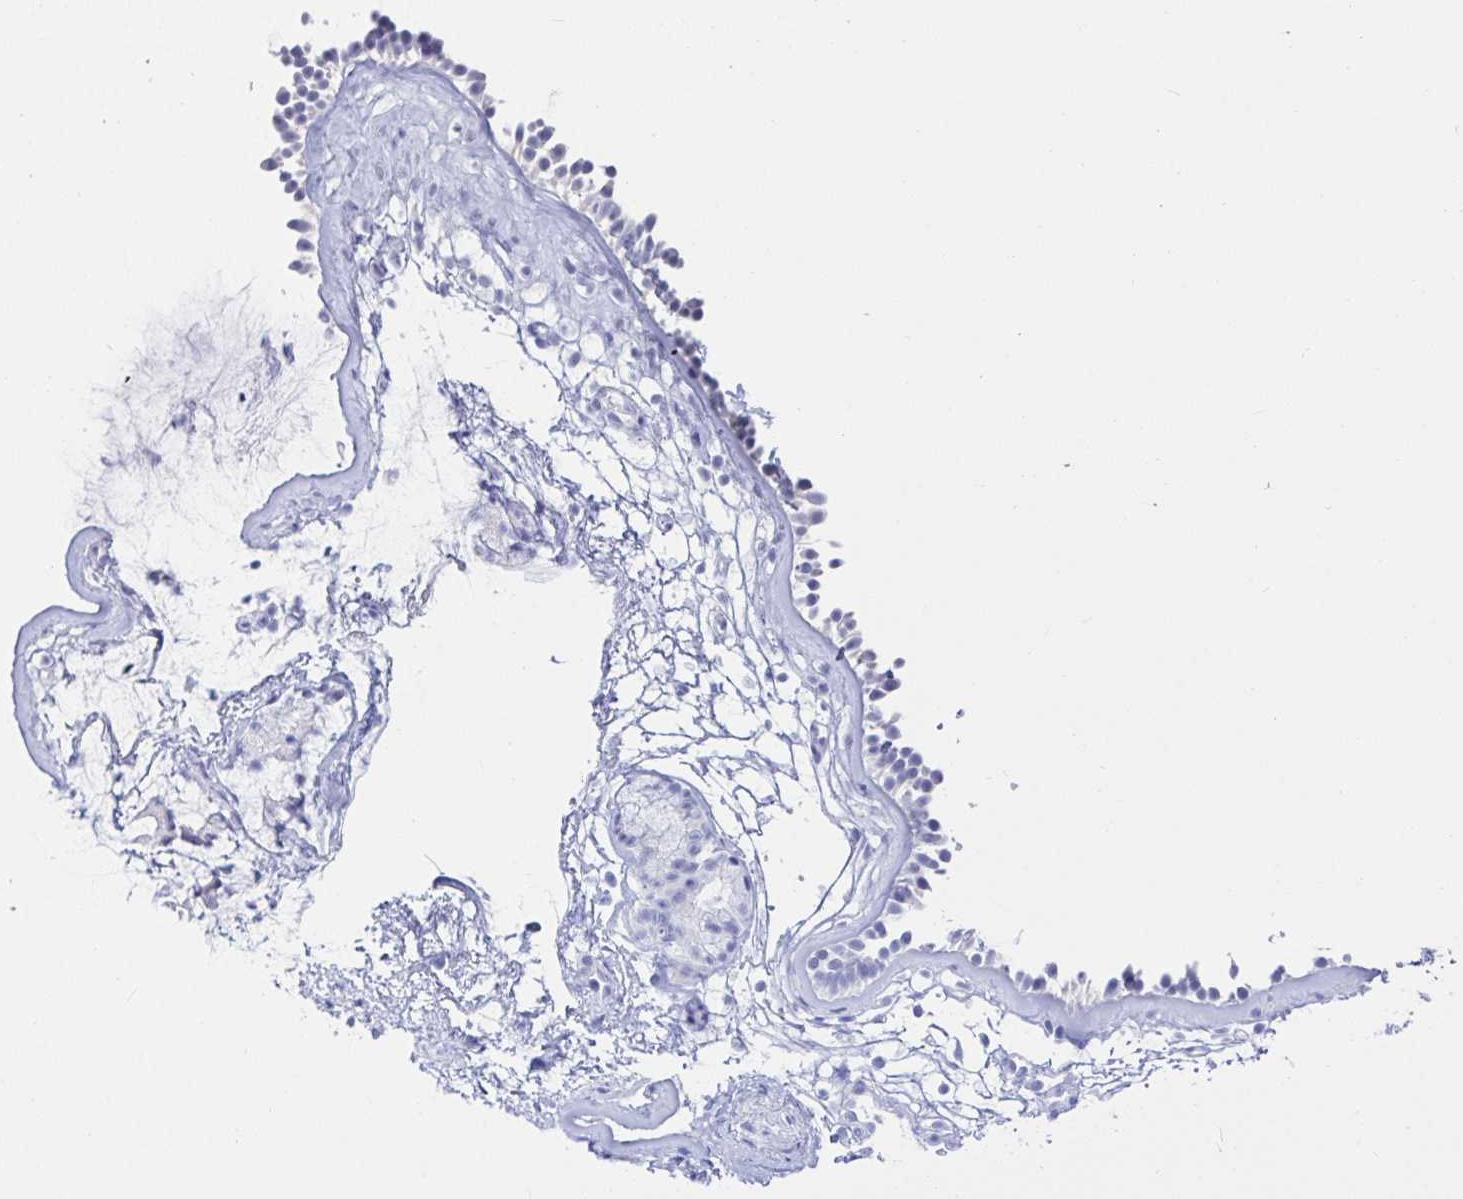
{"staining": {"intensity": "negative", "quantity": "none", "location": "none"}, "tissue": "nasopharynx", "cell_type": "Respiratory epithelial cells", "image_type": "normal", "snomed": [{"axis": "morphology", "description": "Normal tissue, NOS"}, {"axis": "topography", "description": "Nasopharynx"}], "caption": "Nasopharynx was stained to show a protein in brown. There is no significant expression in respiratory epithelial cells. Brightfield microscopy of immunohistochemistry (IHC) stained with DAB (brown) and hematoxylin (blue), captured at high magnification.", "gene": "OR10K1", "patient": {"sex": "female", "age": 70}}